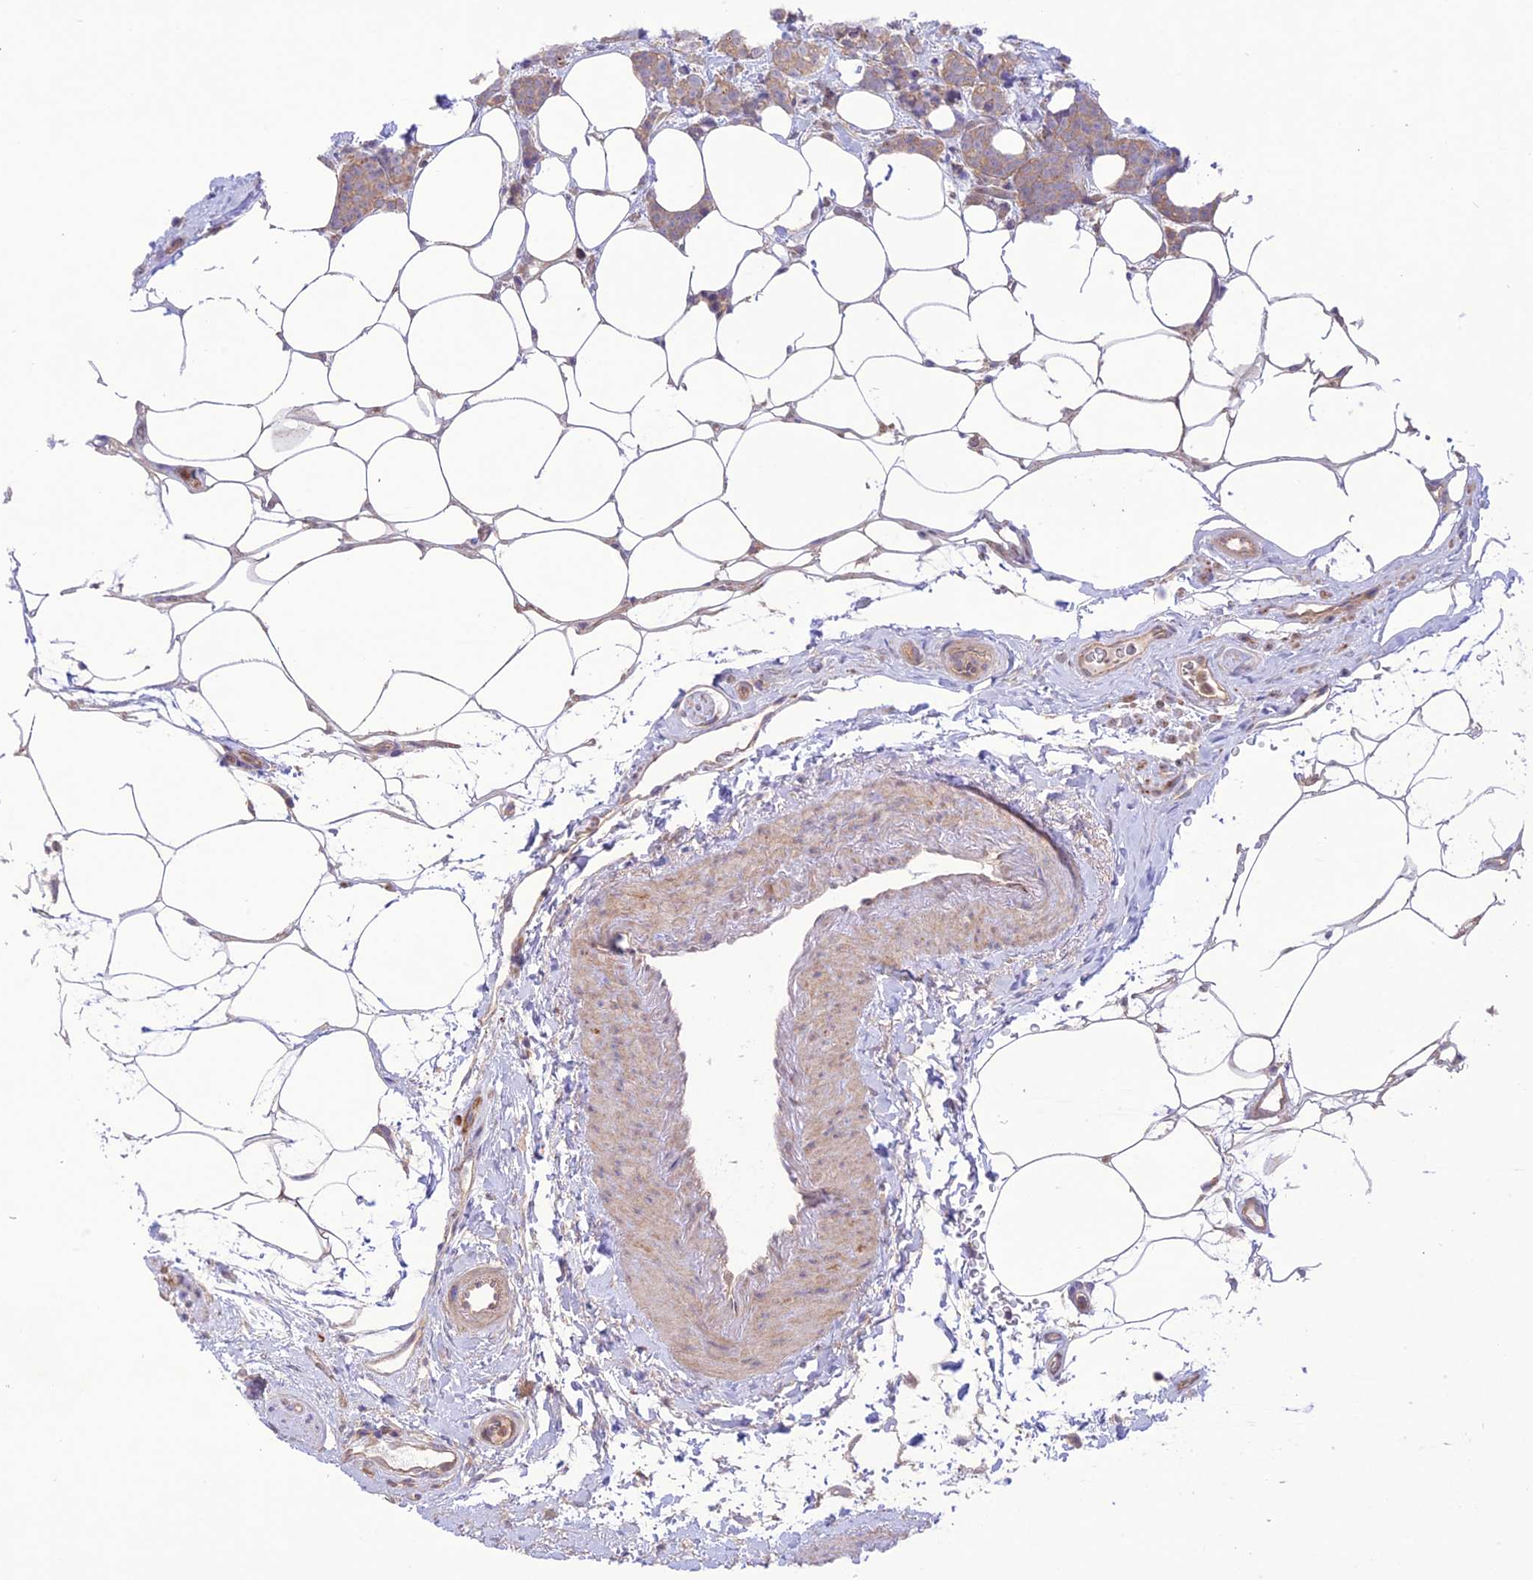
{"staining": {"intensity": "weak", "quantity": ">75%", "location": "cytoplasmic/membranous"}, "tissue": "breast cancer", "cell_type": "Tumor cells", "image_type": "cancer", "snomed": [{"axis": "morphology", "description": "Lobular carcinoma"}, {"axis": "topography", "description": "Breast"}], "caption": "DAB immunohistochemical staining of breast lobular carcinoma exhibits weak cytoplasmic/membranous protein expression in about >75% of tumor cells. The staining was performed using DAB, with brown indicating positive protein expression. Nuclei are stained blue with hematoxylin.", "gene": "FCHSD1", "patient": {"sex": "female", "age": 58}}